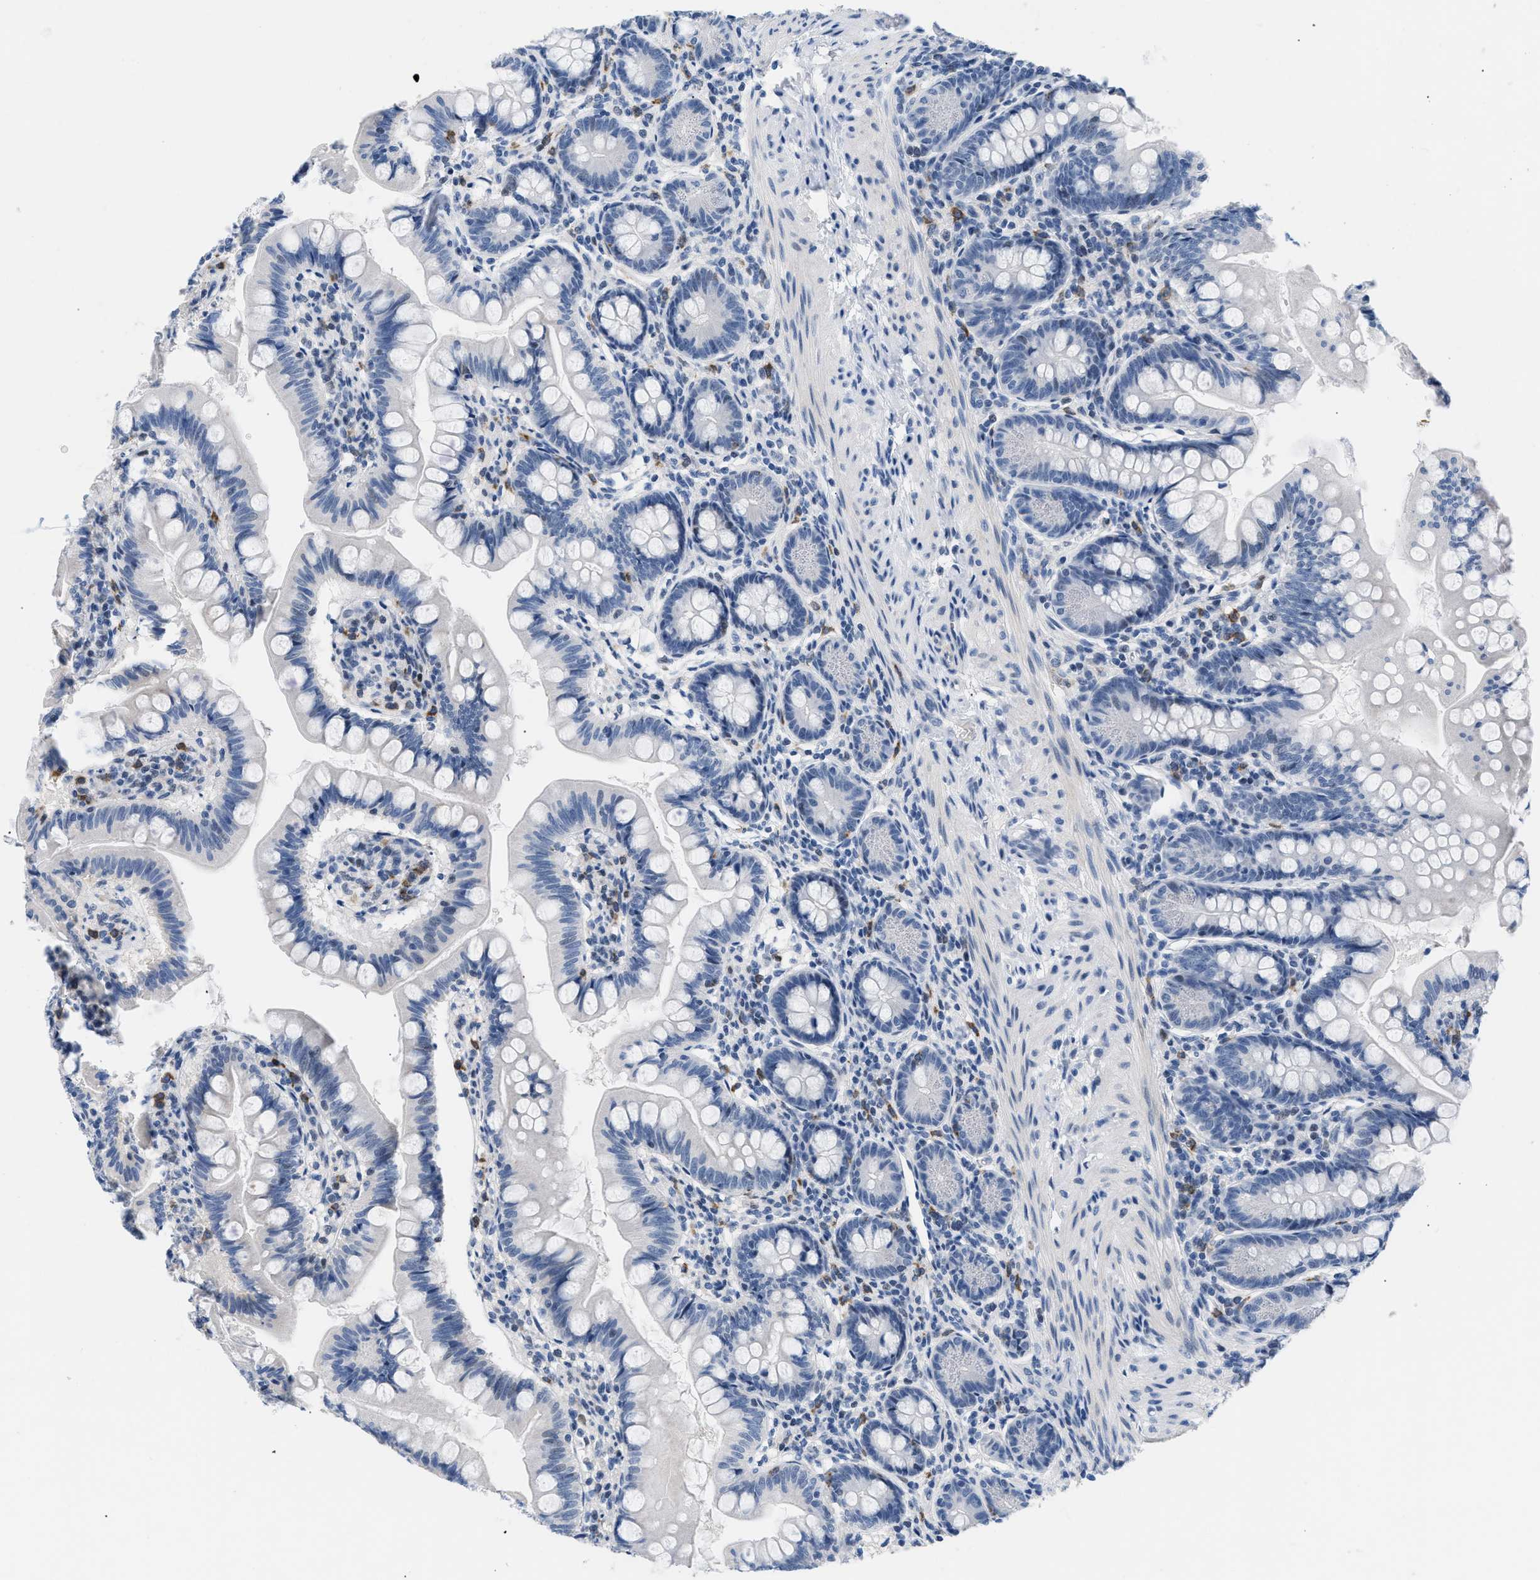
{"staining": {"intensity": "negative", "quantity": "none", "location": "none"}, "tissue": "small intestine", "cell_type": "Glandular cells", "image_type": "normal", "snomed": [{"axis": "morphology", "description": "Normal tissue, NOS"}, {"axis": "topography", "description": "Small intestine"}], "caption": "Immunohistochemistry histopathology image of unremarkable small intestine: small intestine stained with DAB displays no significant protein expression in glandular cells.", "gene": "BOLL", "patient": {"sex": "male", "age": 7}}